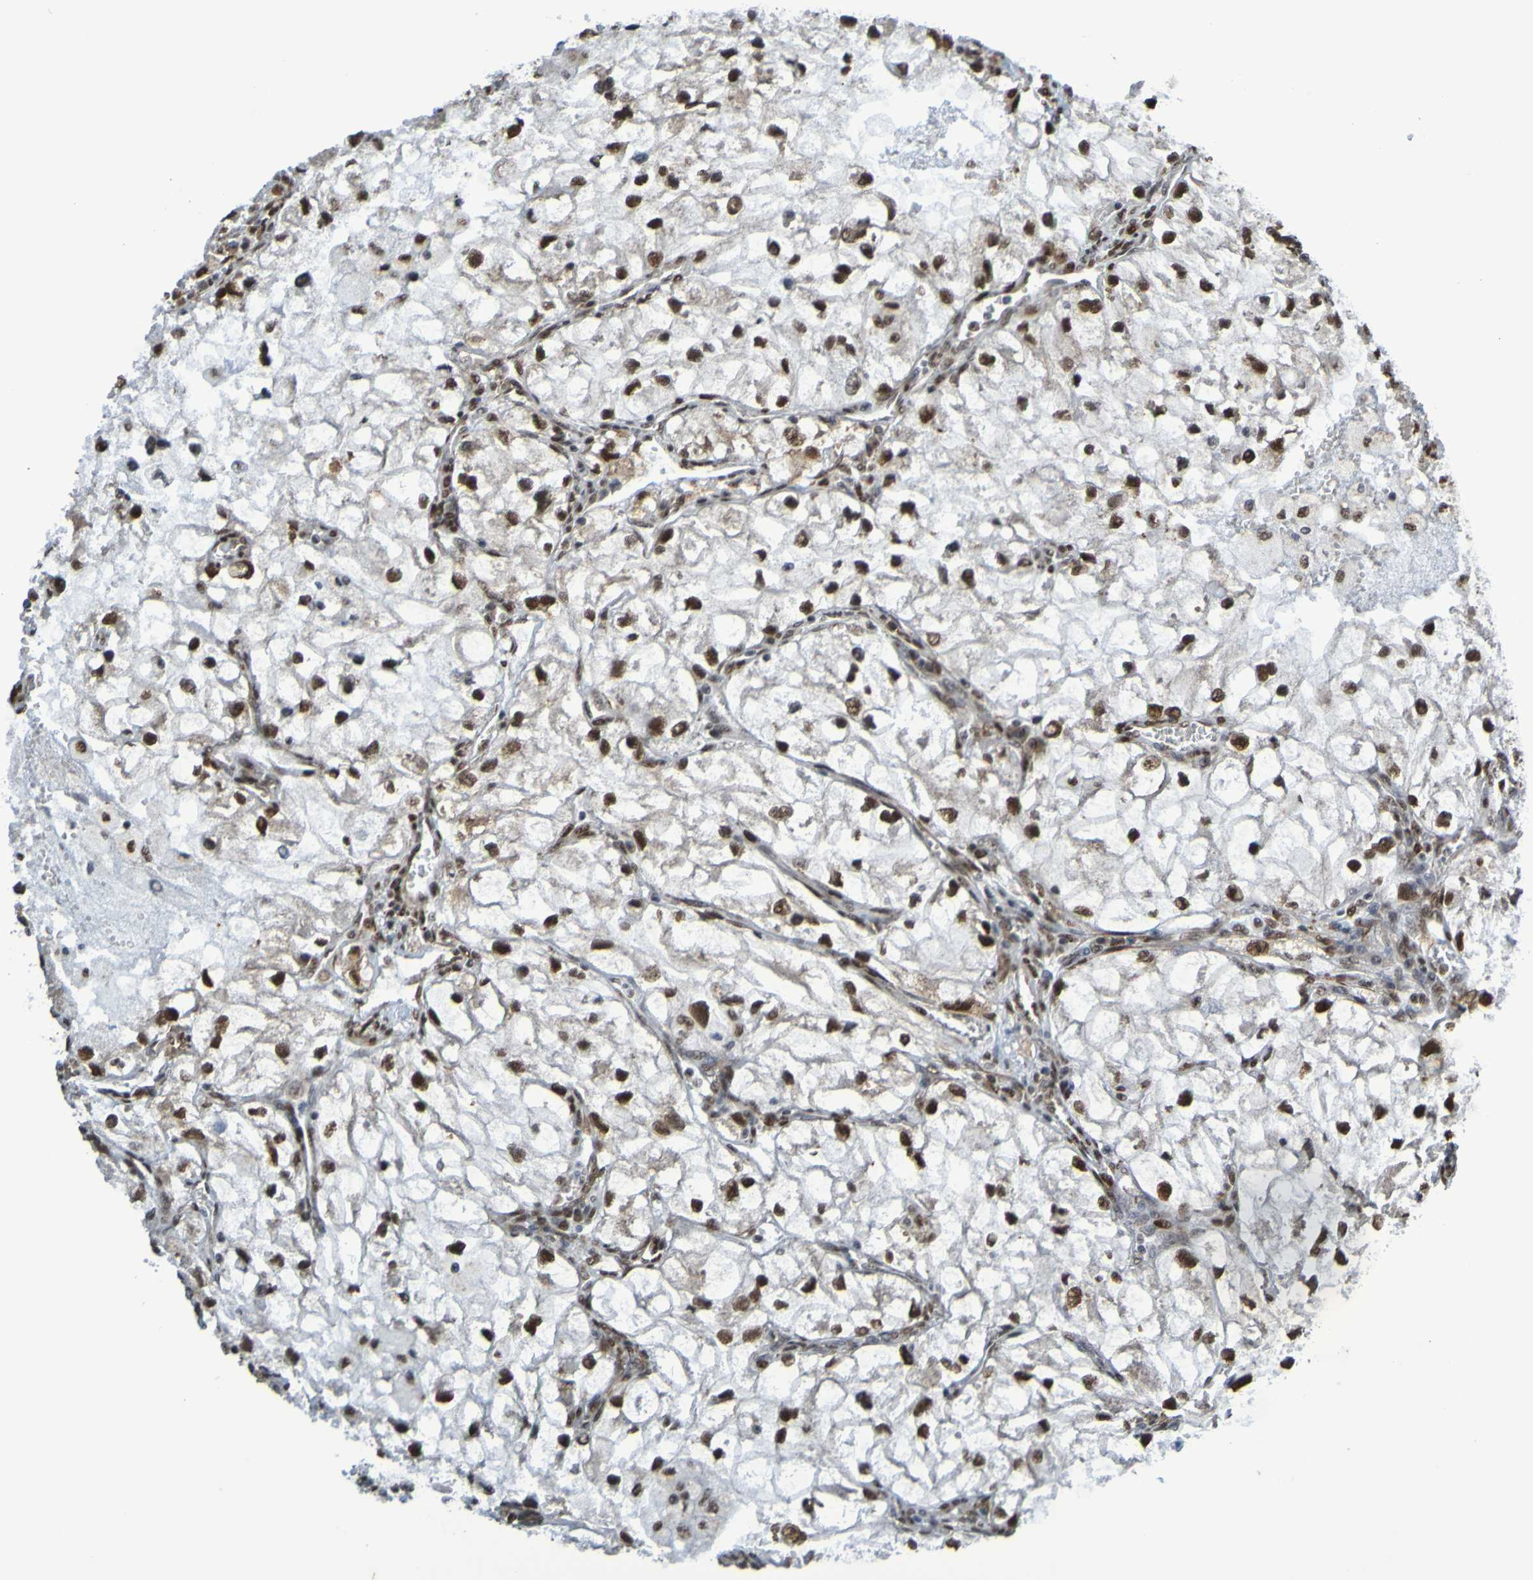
{"staining": {"intensity": "strong", "quantity": ">75%", "location": "nuclear"}, "tissue": "renal cancer", "cell_type": "Tumor cells", "image_type": "cancer", "snomed": [{"axis": "morphology", "description": "Adenocarcinoma, NOS"}, {"axis": "topography", "description": "Kidney"}], "caption": "A photomicrograph of human renal cancer stained for a protein shows strong nuclear brown staining in tumor cells. The staining was performed using DAB (3,3'-diaminobenzidine), with brown indicating positive protein expression. Nuclei are stained blue with hematoxylin.", "gene": "HDAC2", "patient": {"sex": "female", "age": 70}}